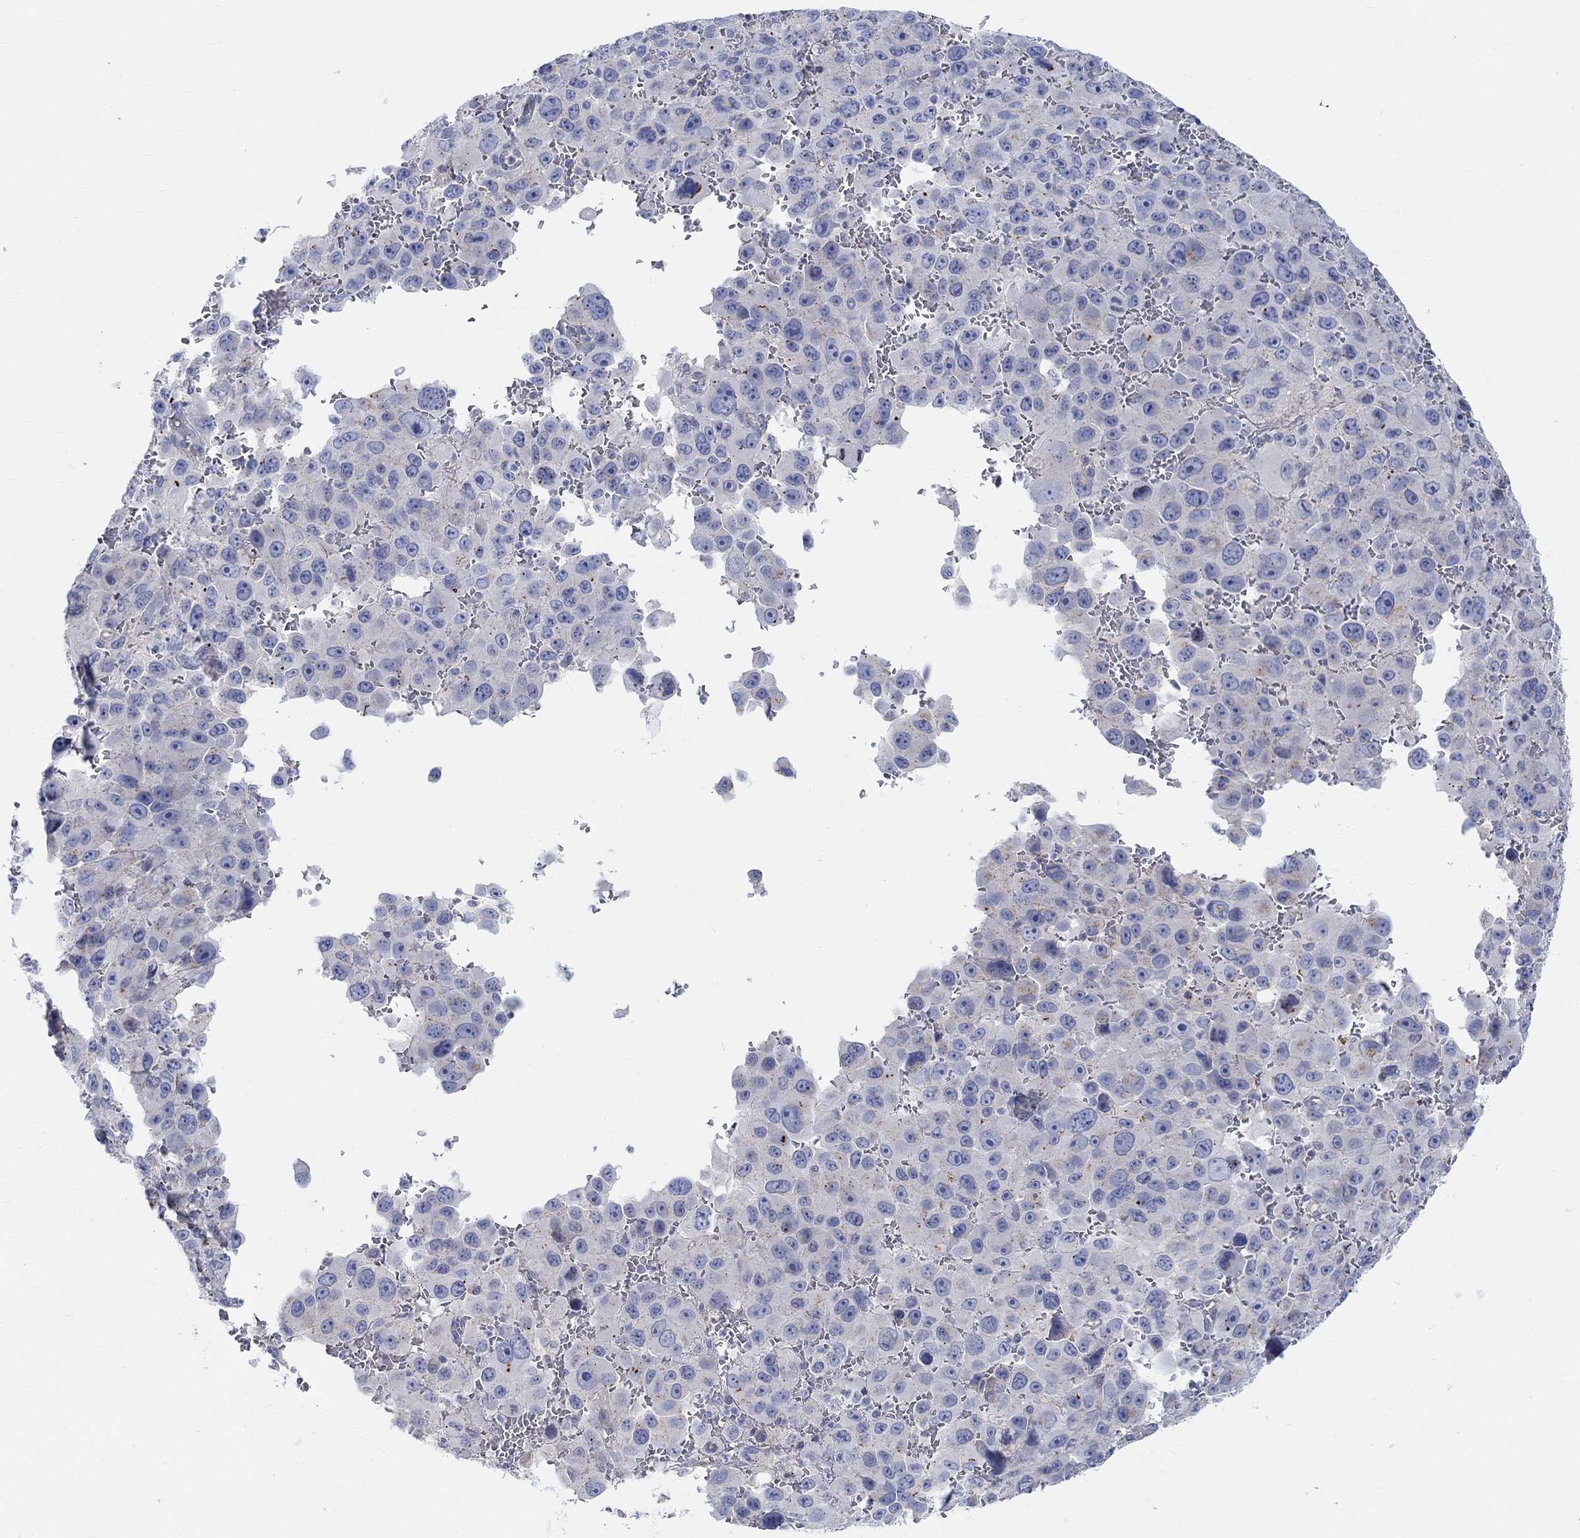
{"staining": {"intensity": "moderate", "quantity": "<25%", "location": "cytoplasmic/membranous"}, "tissue": "melanoma", "cell_type": "Tumor cells", "image_type": "cancer", "snomed": [{"axis": "morphology", "description": "Malignant melanoma, NOS"}, {"axis": "topography", "description": "Skin"}], "caption": "This image reveals melanoma stained with immunohistochemistry to label a protein in brown. The cytoplasmic/membranous of tumor cells show moderate positivity for the protein. Nuclei are counter-stained blue.", "gene": "NAV3", "patient": {"sex": "female", "age": 91}}